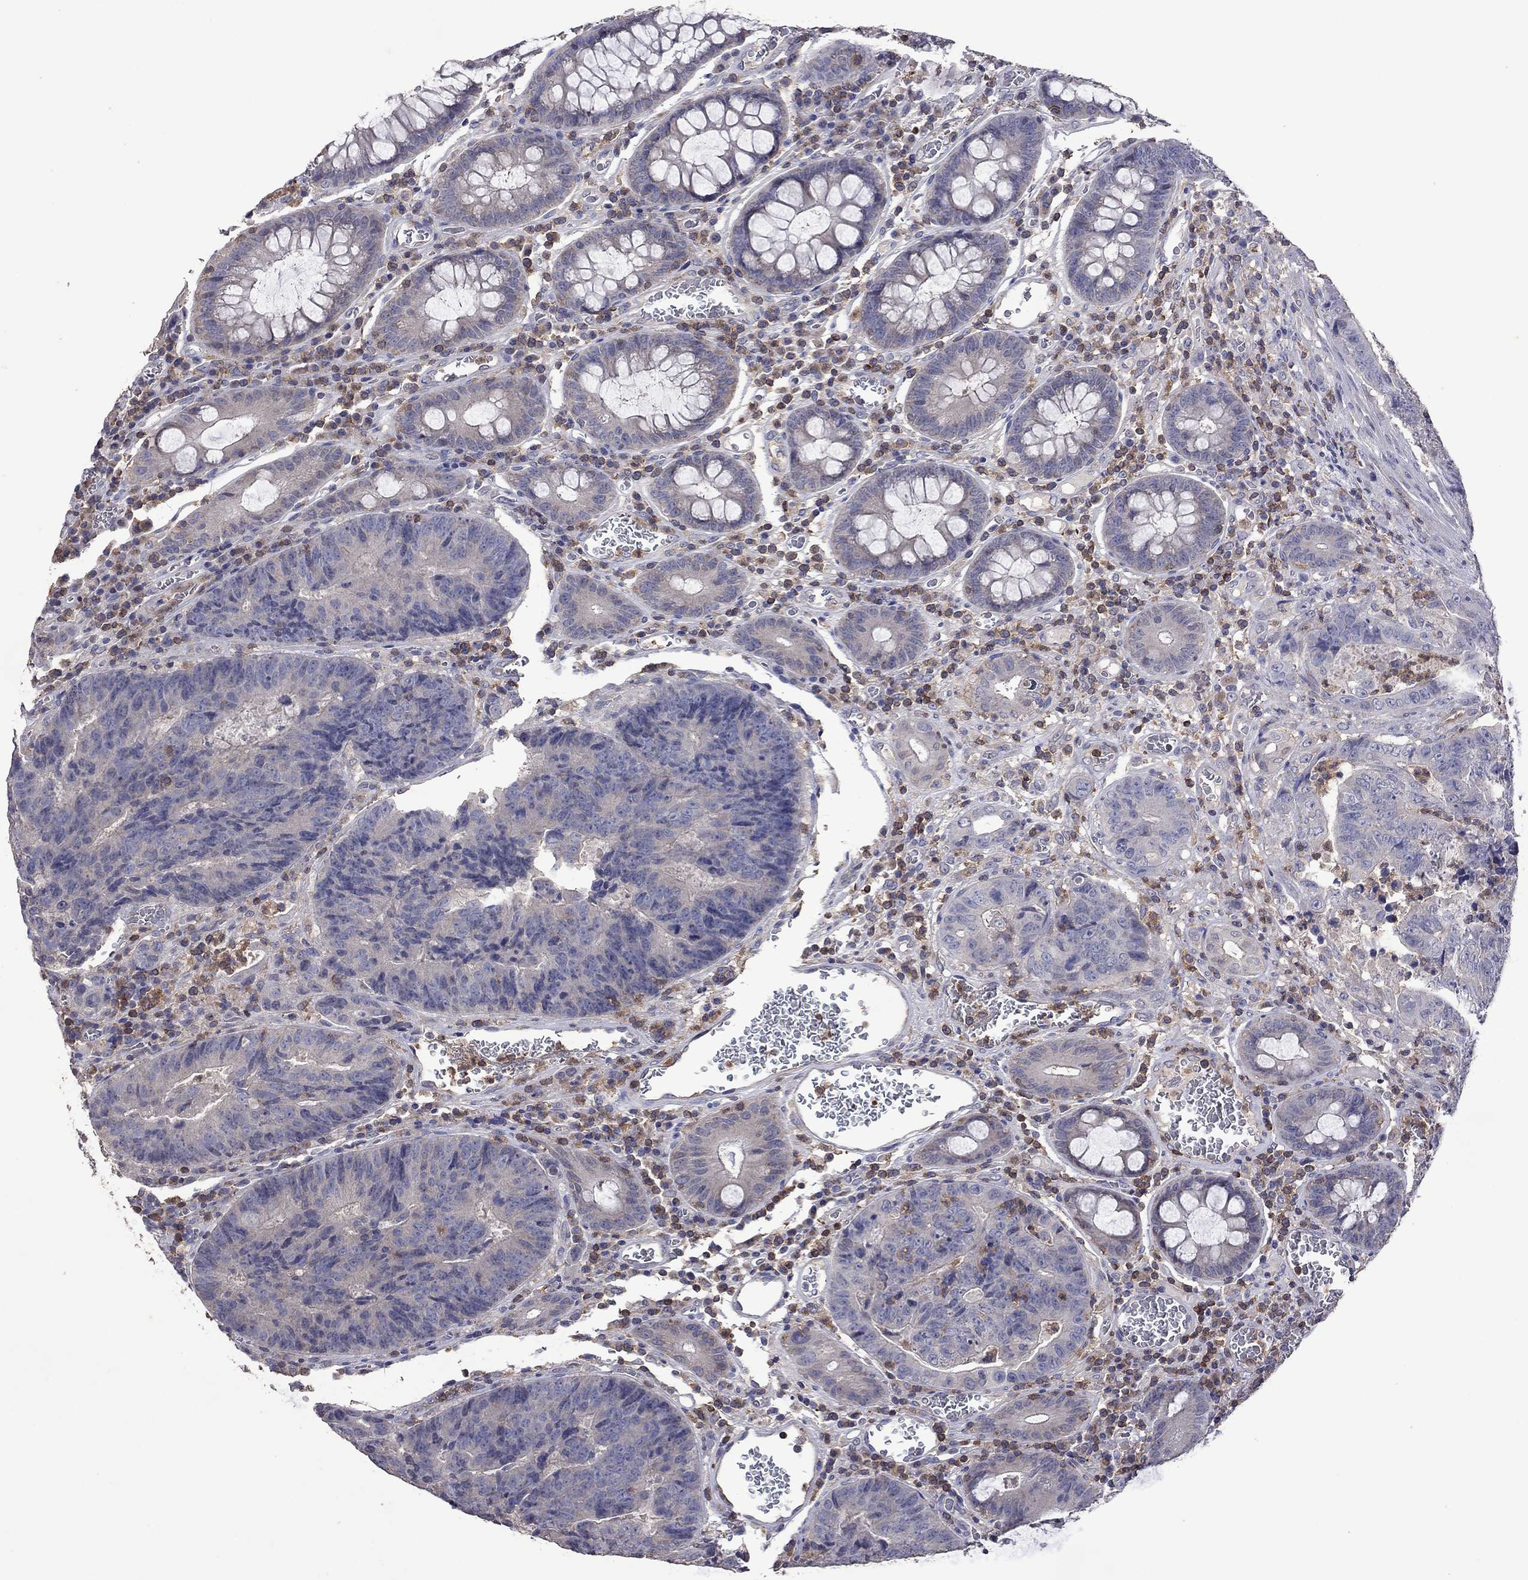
{"staining": {"intensity": "negative", "quantity": "none", "location": "none"}, "tissue": "colorectal cancer", "cell_type": "Tumor cells", "image_type": "cancer", "snomed": [{"axis": "morphology", "description": "Adenocarcinoma, NOS"}, {"axis": "topography", "description": "Colon"}], "caption": "A high-resolution micrograph shows immunohistochemistry staining of adenocarcinoma (colorectal), which reveals no significant staining in tumor cells. Brightfield microscopy of IHC stained with DAB (brown) and hematoxylin (blue), captured at high magnification.", "gene": "IPCEF1", "patient": {"sex": "female", "age": 48}}